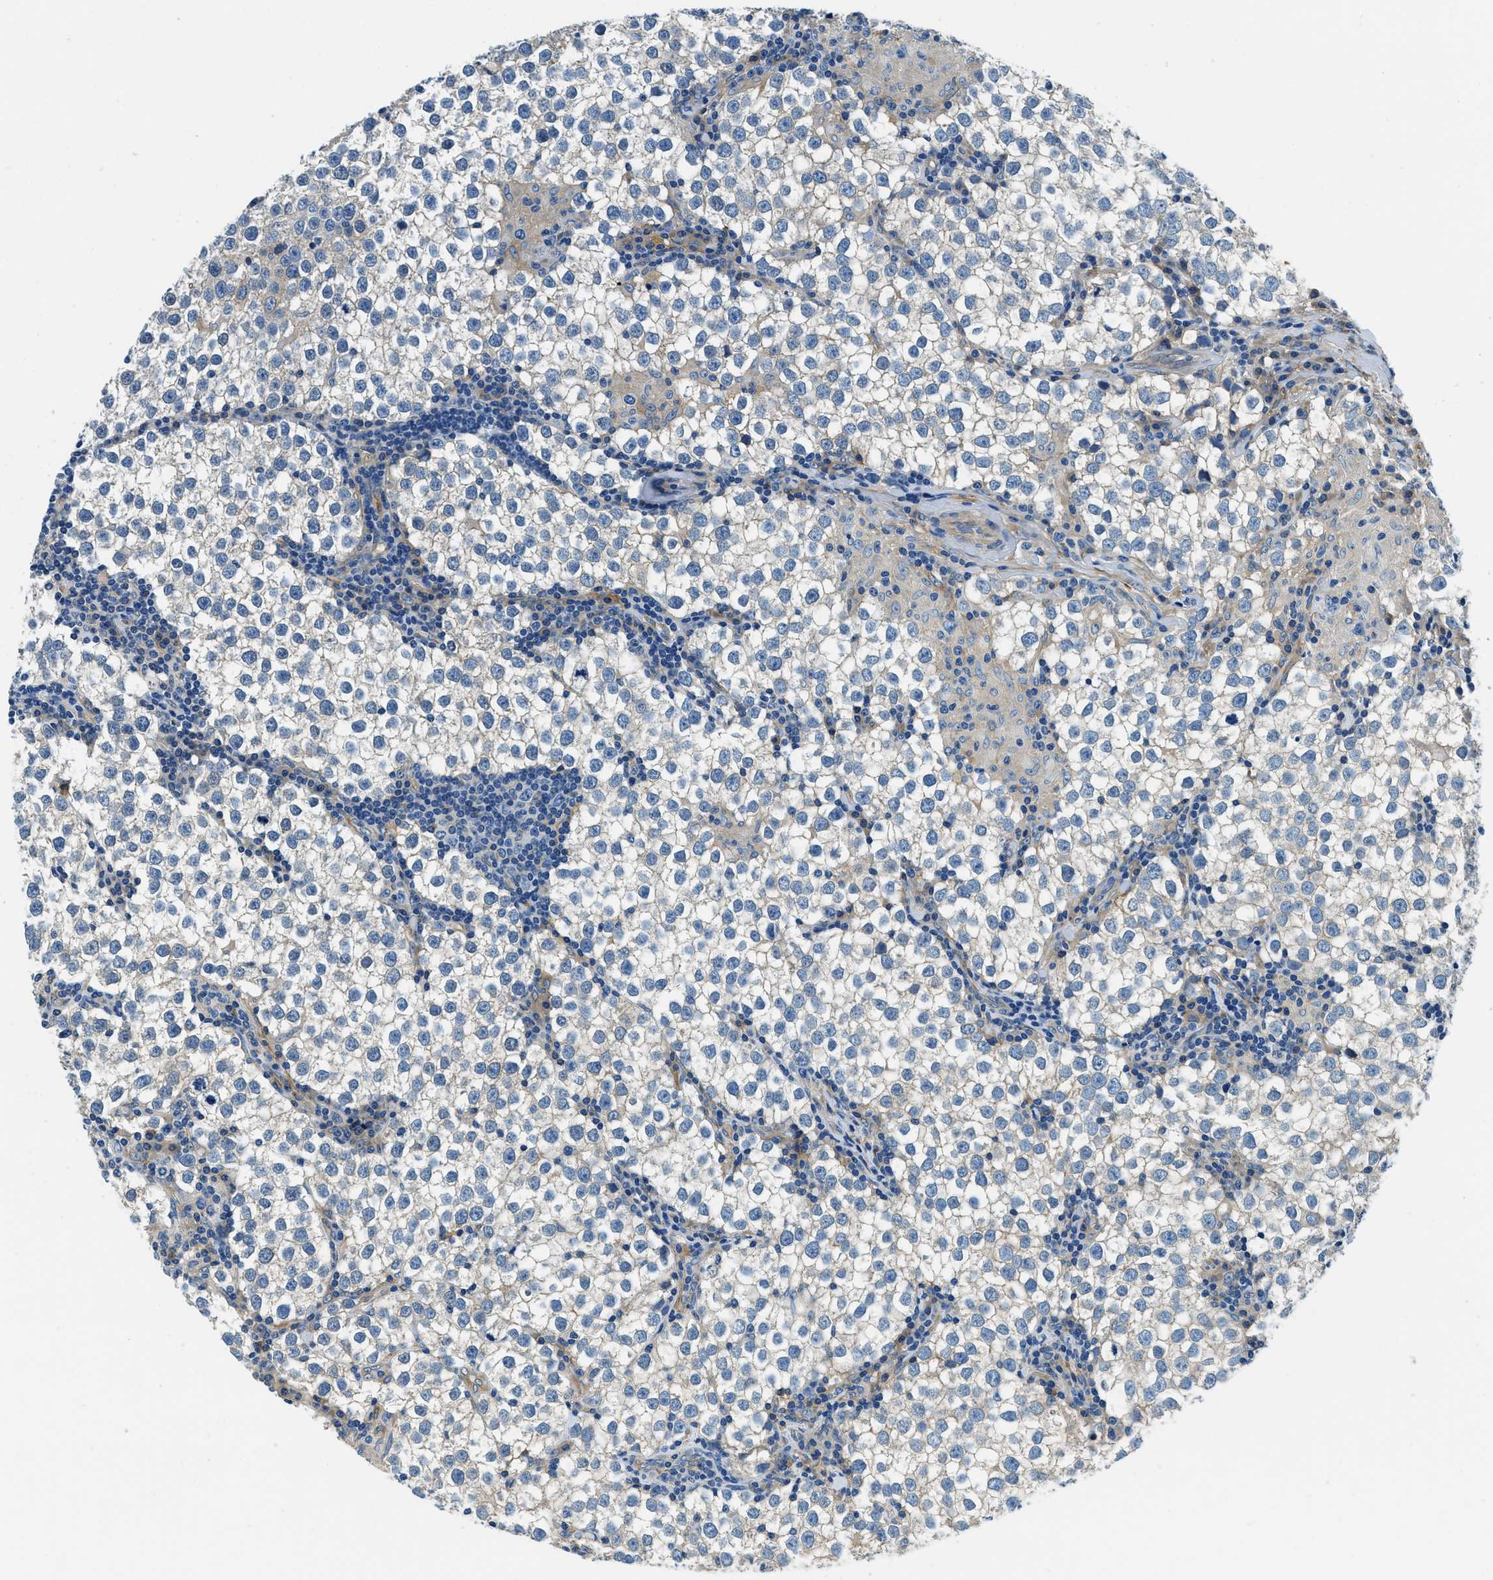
{"staining": {"intensity": "weak", "quantity": "<25%", "location": "cytoplasmic/membranous"}, "tissue": "testis cancer", "cell_type": "Tumor cells", "image_type": "cancer", "snomed": [{"axis": "morphology", "description": "Seminoma, NOS"}, {"axis": "morphology", "description": "Carcinoma, Embryonal, NOS"}, {"axis": "topography", "description": "Testis"}], "caption": "High power microscopy micrograph of an immunohistochemistry (IHC) photomicrograph of testis cancer (seminoma), revealing no significant positivity in tumor cells. (DAB immunohistochemistry (IHC), high magnification).", "gene": "TWF1", "patient": {"sex": "male", "age": 36}}